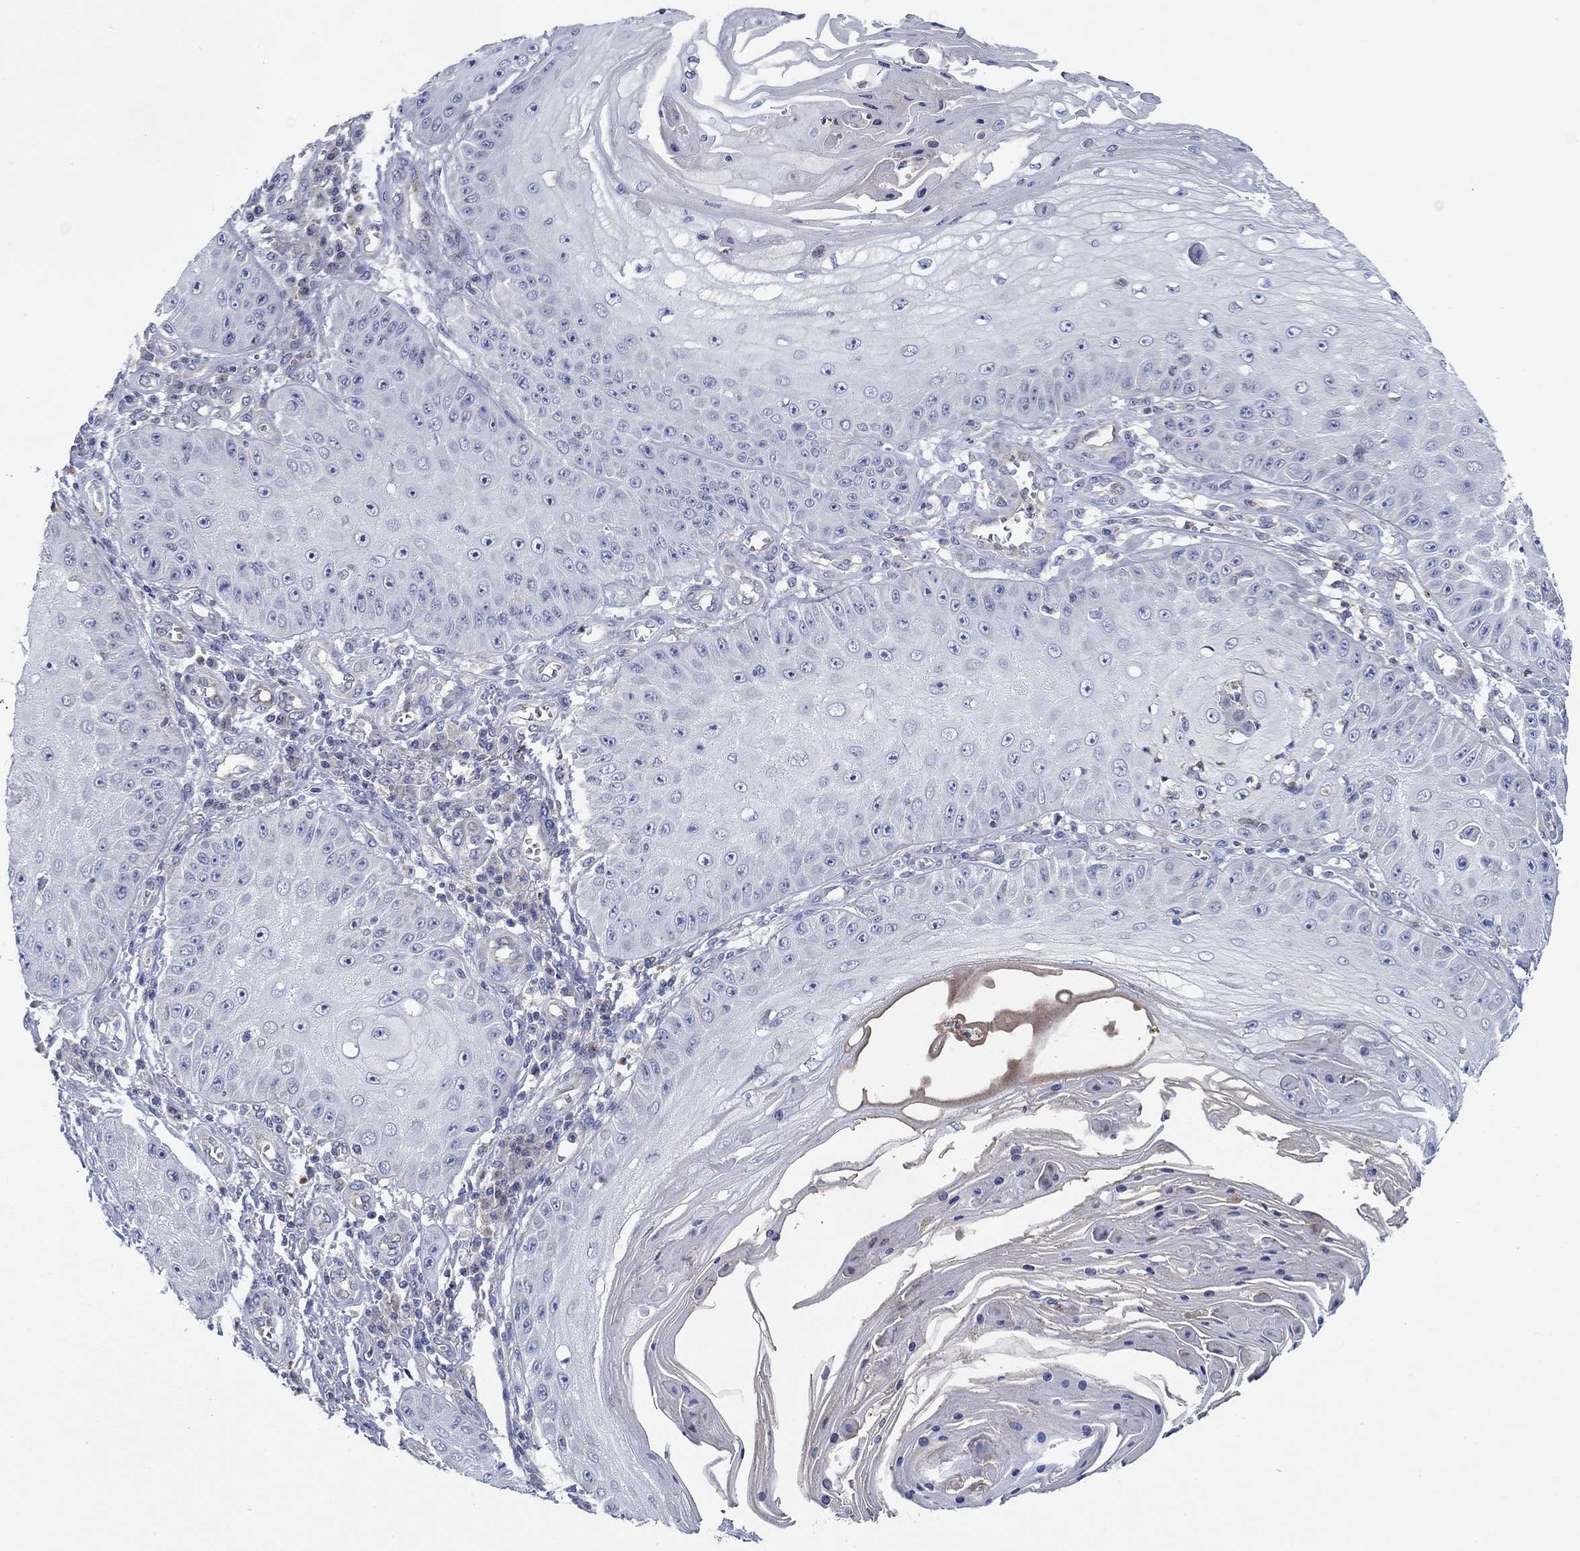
{"staining": {"intensity": "negative", "quantity": "none", "location": "none"}, "tissue": "skin cancer", "cell_type": "Tumor cells", "image_type": "cancer", "snomed": [{"axis": "morphology", "description": "Squamous cell carcinoma, NOS"}, {"axis": "topography", "description": "Skin"}], "caption": "A high-resolution micrograph shows IHC staining of squamous cell carcinoma (skin), which exhibits no significant positivity in tumor cells.", "gene": "CFAP61", "patient": {"sex": "male", "age": 70}}